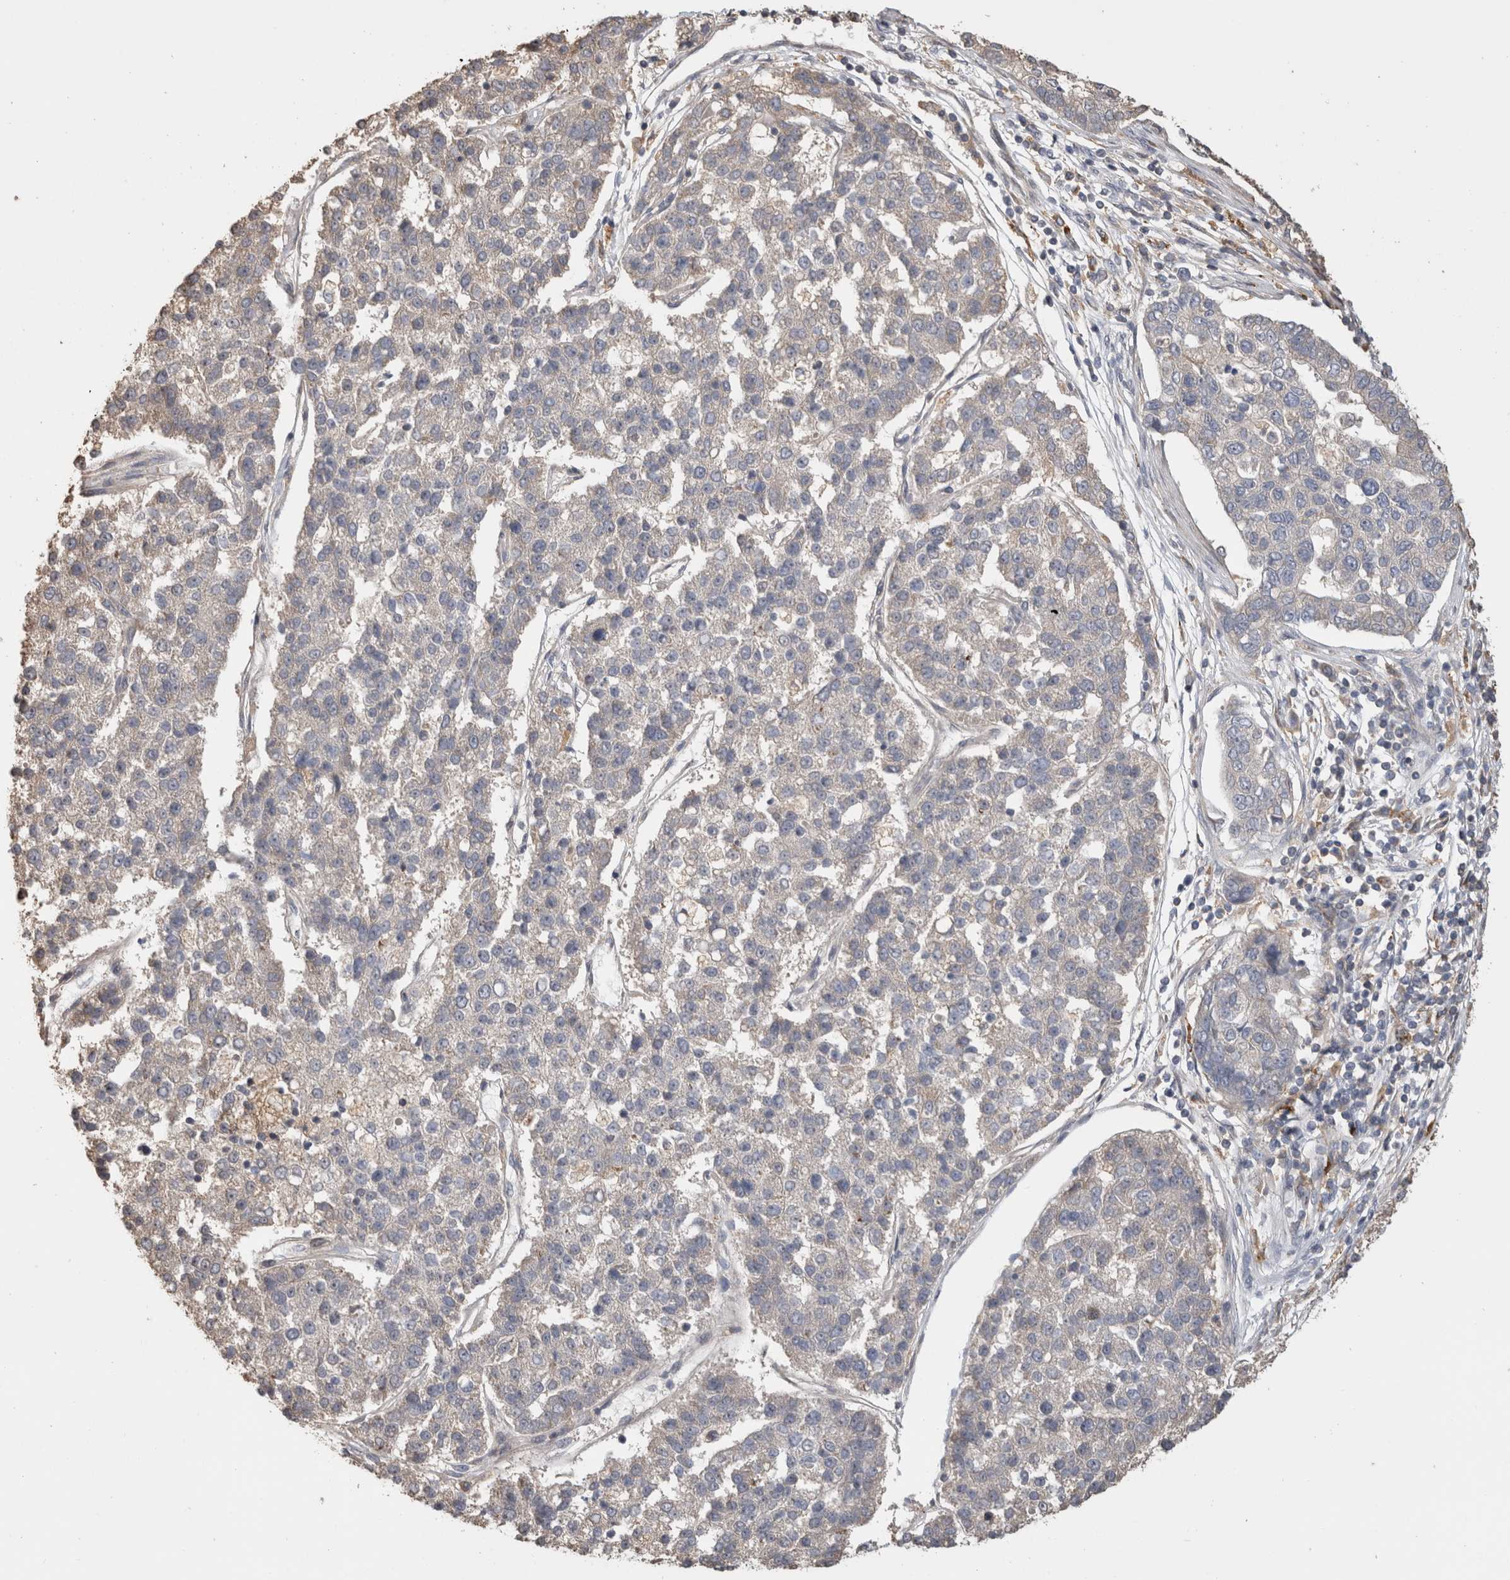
{"staining": {"intensity": "negative", "quantity": "none", "location": "none"}, "tissue": "pancreatic cancer", "cell_type": "Tumor cells", "image_type": "cancer", "snomed": [{"axis": "morphology", "description": "Adenocarcinoma, NOS"}, {"axis": "topography", "description": "Pancreas"}], "caption": "Pancreatic adenocarcinoma was stained to show a protein in brown. There is no significant expression in tumor cells.", "gene": "CLIP1", "patient": {"sex": "female", "age": 61}}